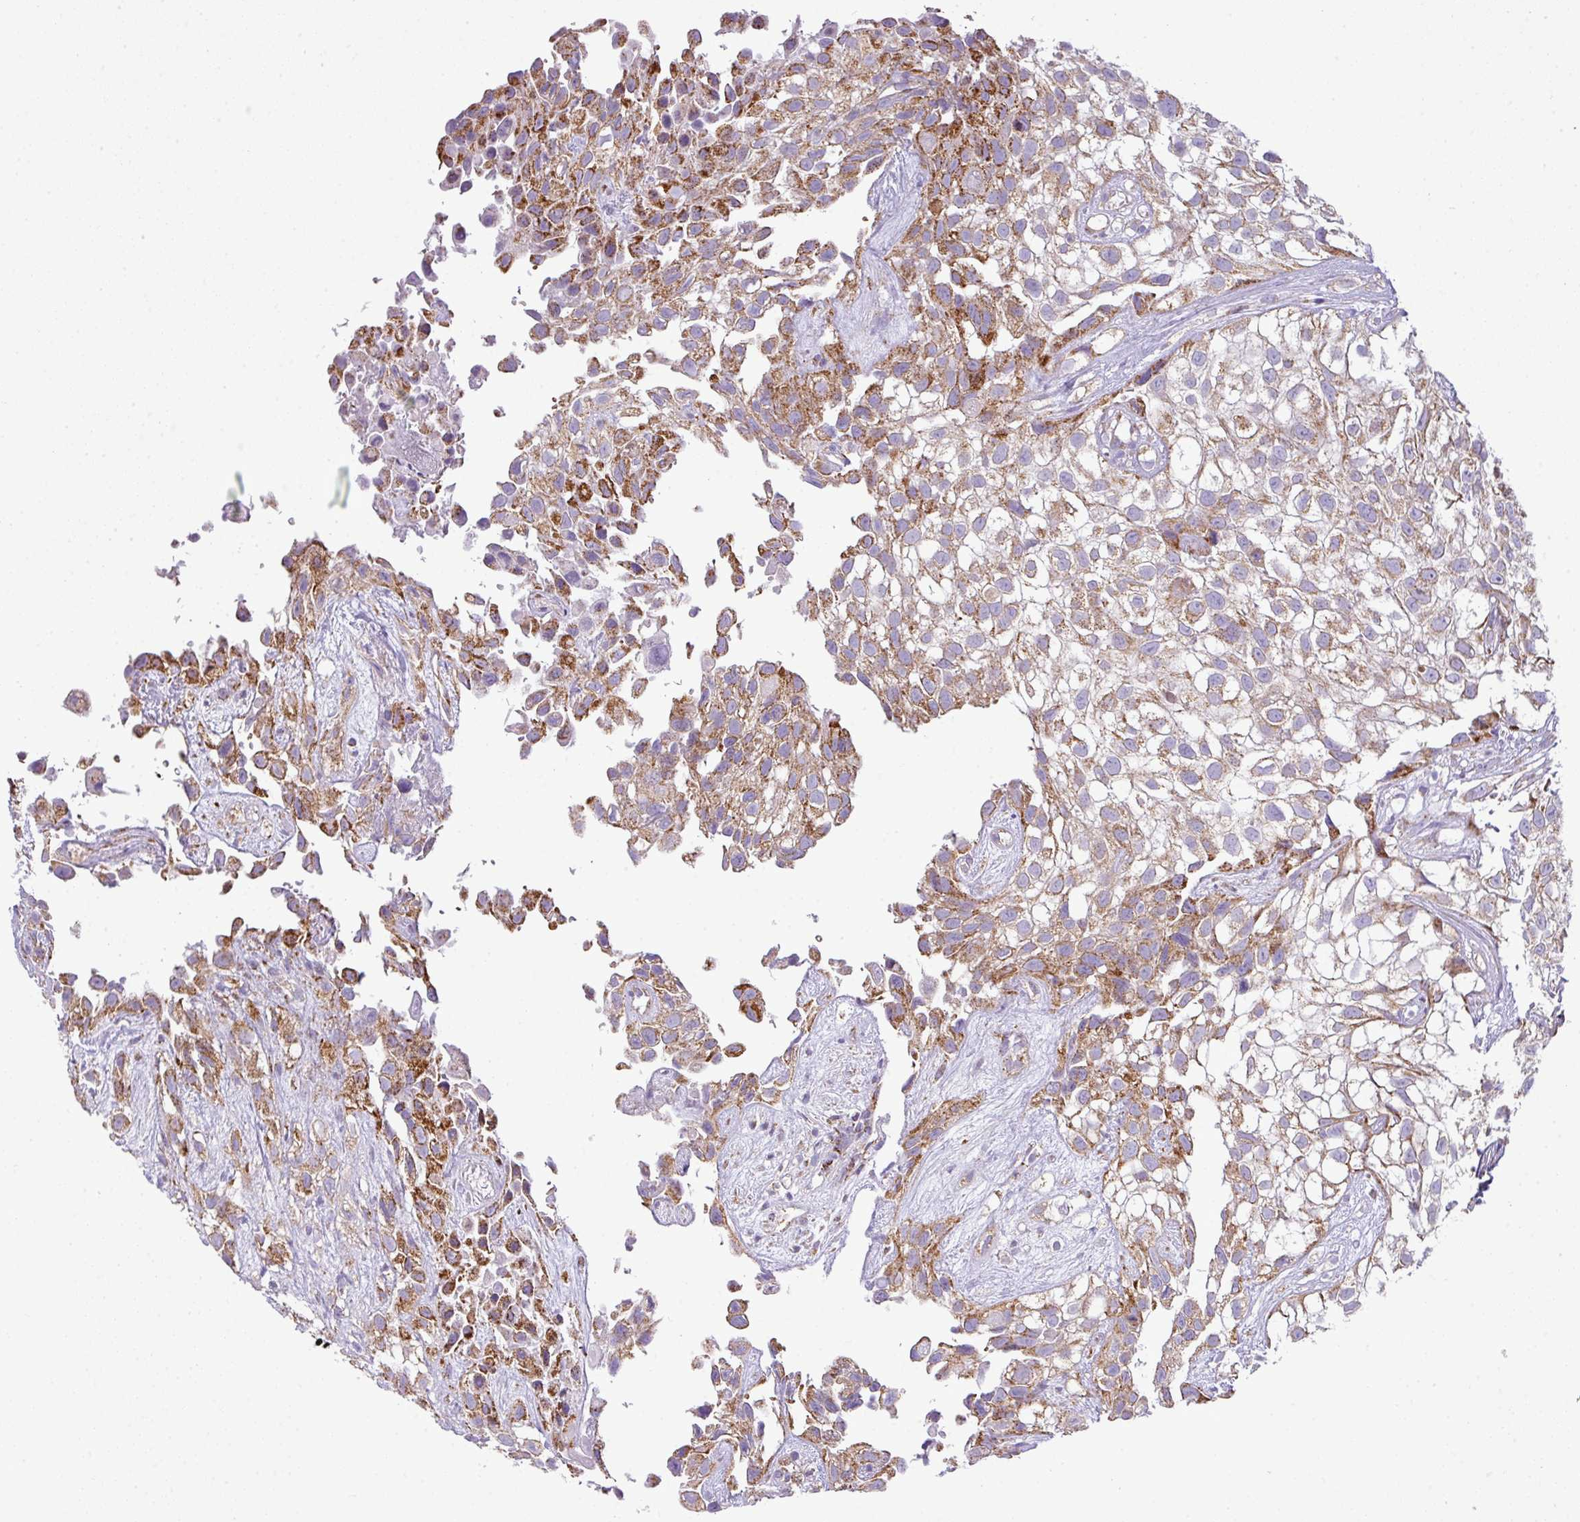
{"staining": {"intensity": "moderate", "quantity": ">75%", "location": "cytoplasmic/membranous"}, "tissue": "urothelial cancer", "cell_type": "Tumor cells", "image_type": "cancer", "snomed": [{"axis": "morphology", "description": "Urothelial carcinoma, High grade"}, {"axis": "topography", "description": "Urinary bladder"}], "caption": "Brown immunohistochemical staining in human urothelial cancer displays moderate cytoplasmic/membranous expression in approximately >75% of tumor cells.", "gene": "ZNF81", "patient": {"sex": "male", "age": 56}}